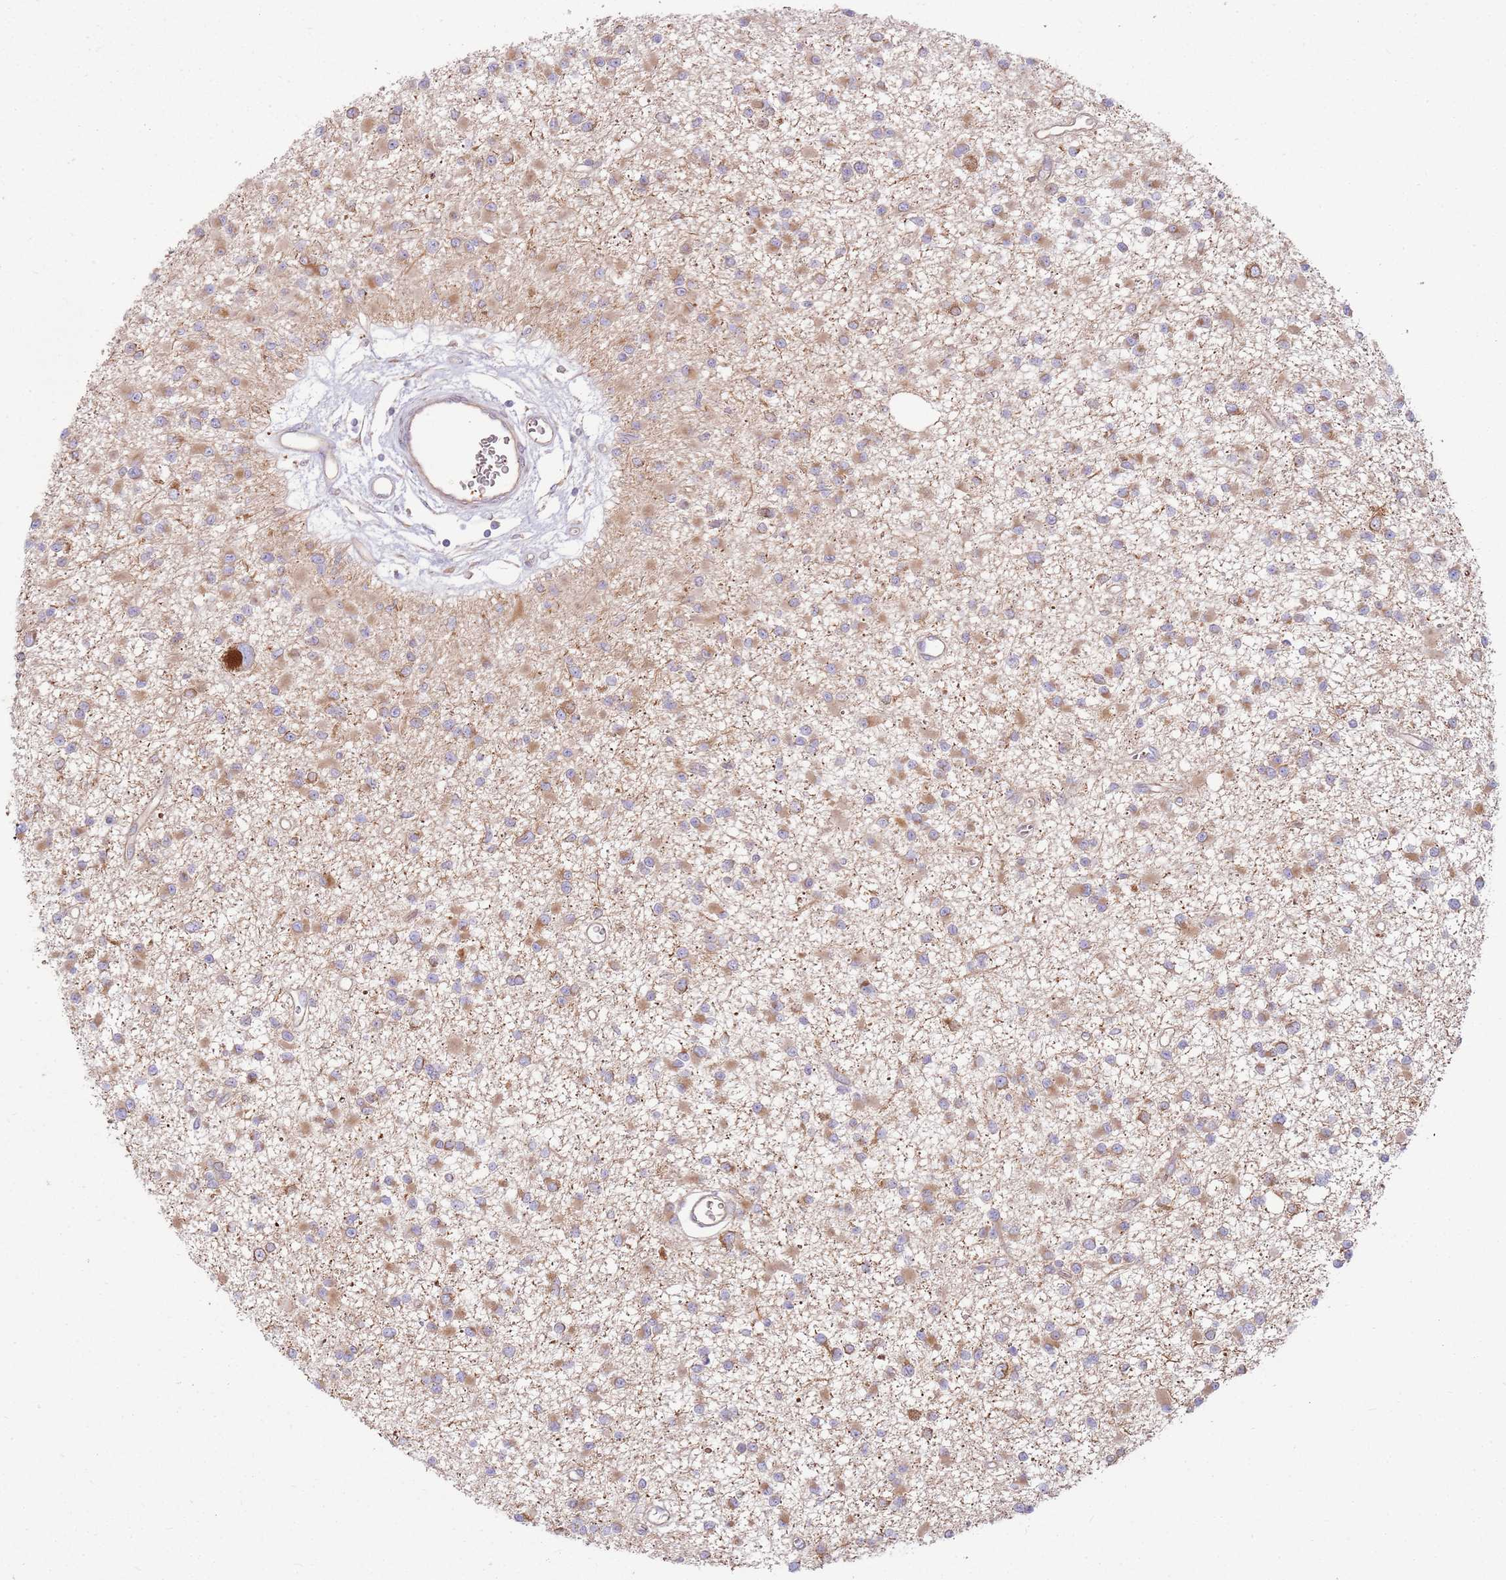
{"staining": {"intensity": "moderate", "quantity": ">75%", "location": "cytoplasmic/membranous"}, "tissue": "glioma", "cell_type": "Tumor cells", "image_type": "cancer", "snomed": [{"axis": "morphology", "description": "Glioma, malignant, Low grade"}, {"axis": "topography", "description": "Brain"}], "caption": "Tumor cells reveal moderate cytoplasmic/membranous positivity in approximately >75% of cells in glioma.", "gene": "EMC1", "patient": {"sex": "female", "age": 22}}